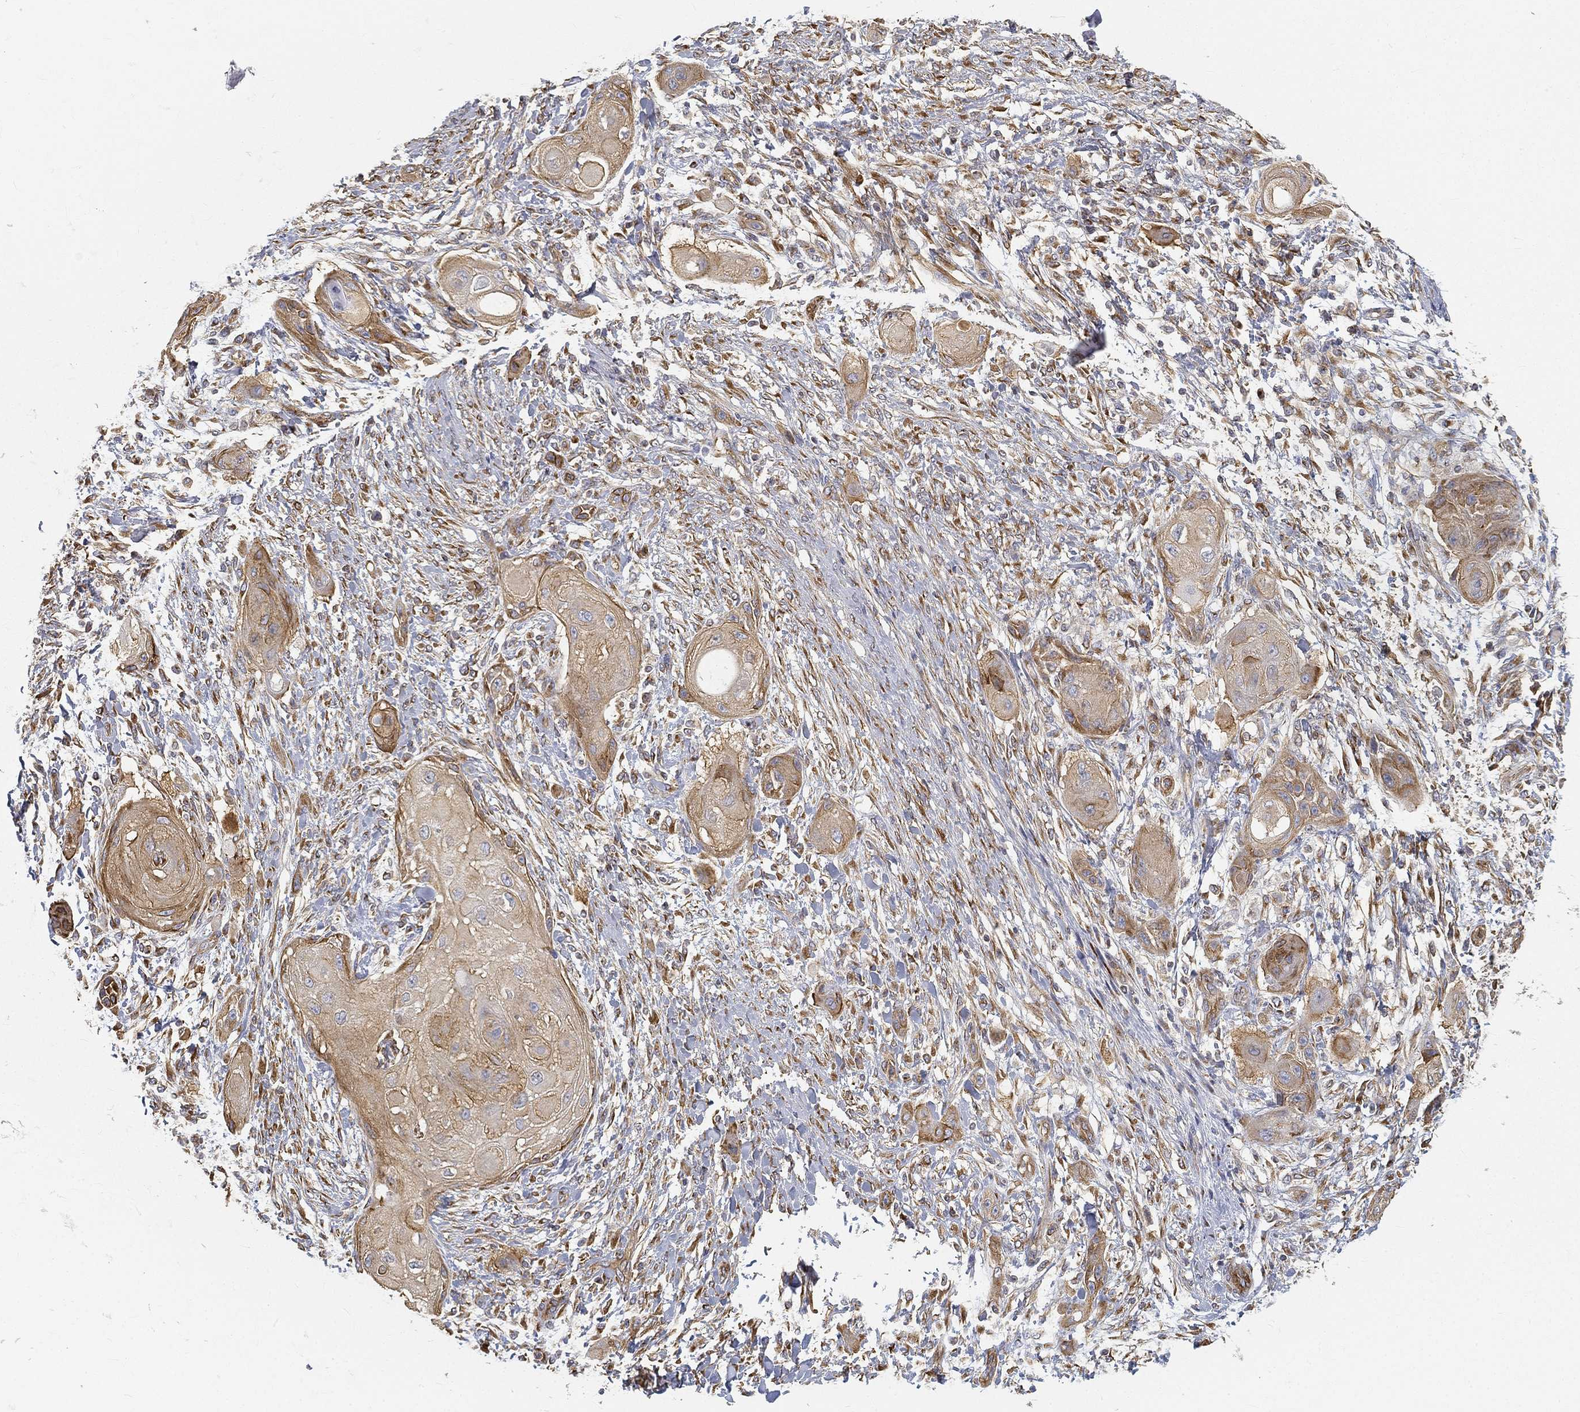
{"staining": {"intensity": "weak", "quantity": ">75%", "location": "cytoplasmic/membranous"}, "tissue": "skin cancer", "cell_type": "Tumor cells", "image_type": "cancer", "snomed": [{"axis": "morphology", "description": "Squamous cell carcinoma, NOS"}, {"axis": "topography", "description": "Skin"}], "caption": "Immunohistochemical staining of human squamous cell carcinoma (skin) exhibits weak cytoplasmic/membranous protein positivity in about >75% of tumor cells. The staining was performed using DAB (3,3'-diaminobenzidine), with brown indicating positive protein expression. Nuclei are stained blue with hematoxylin.", "gene": "TMEM25", "patient": {"sex": "male", "age": 62}}